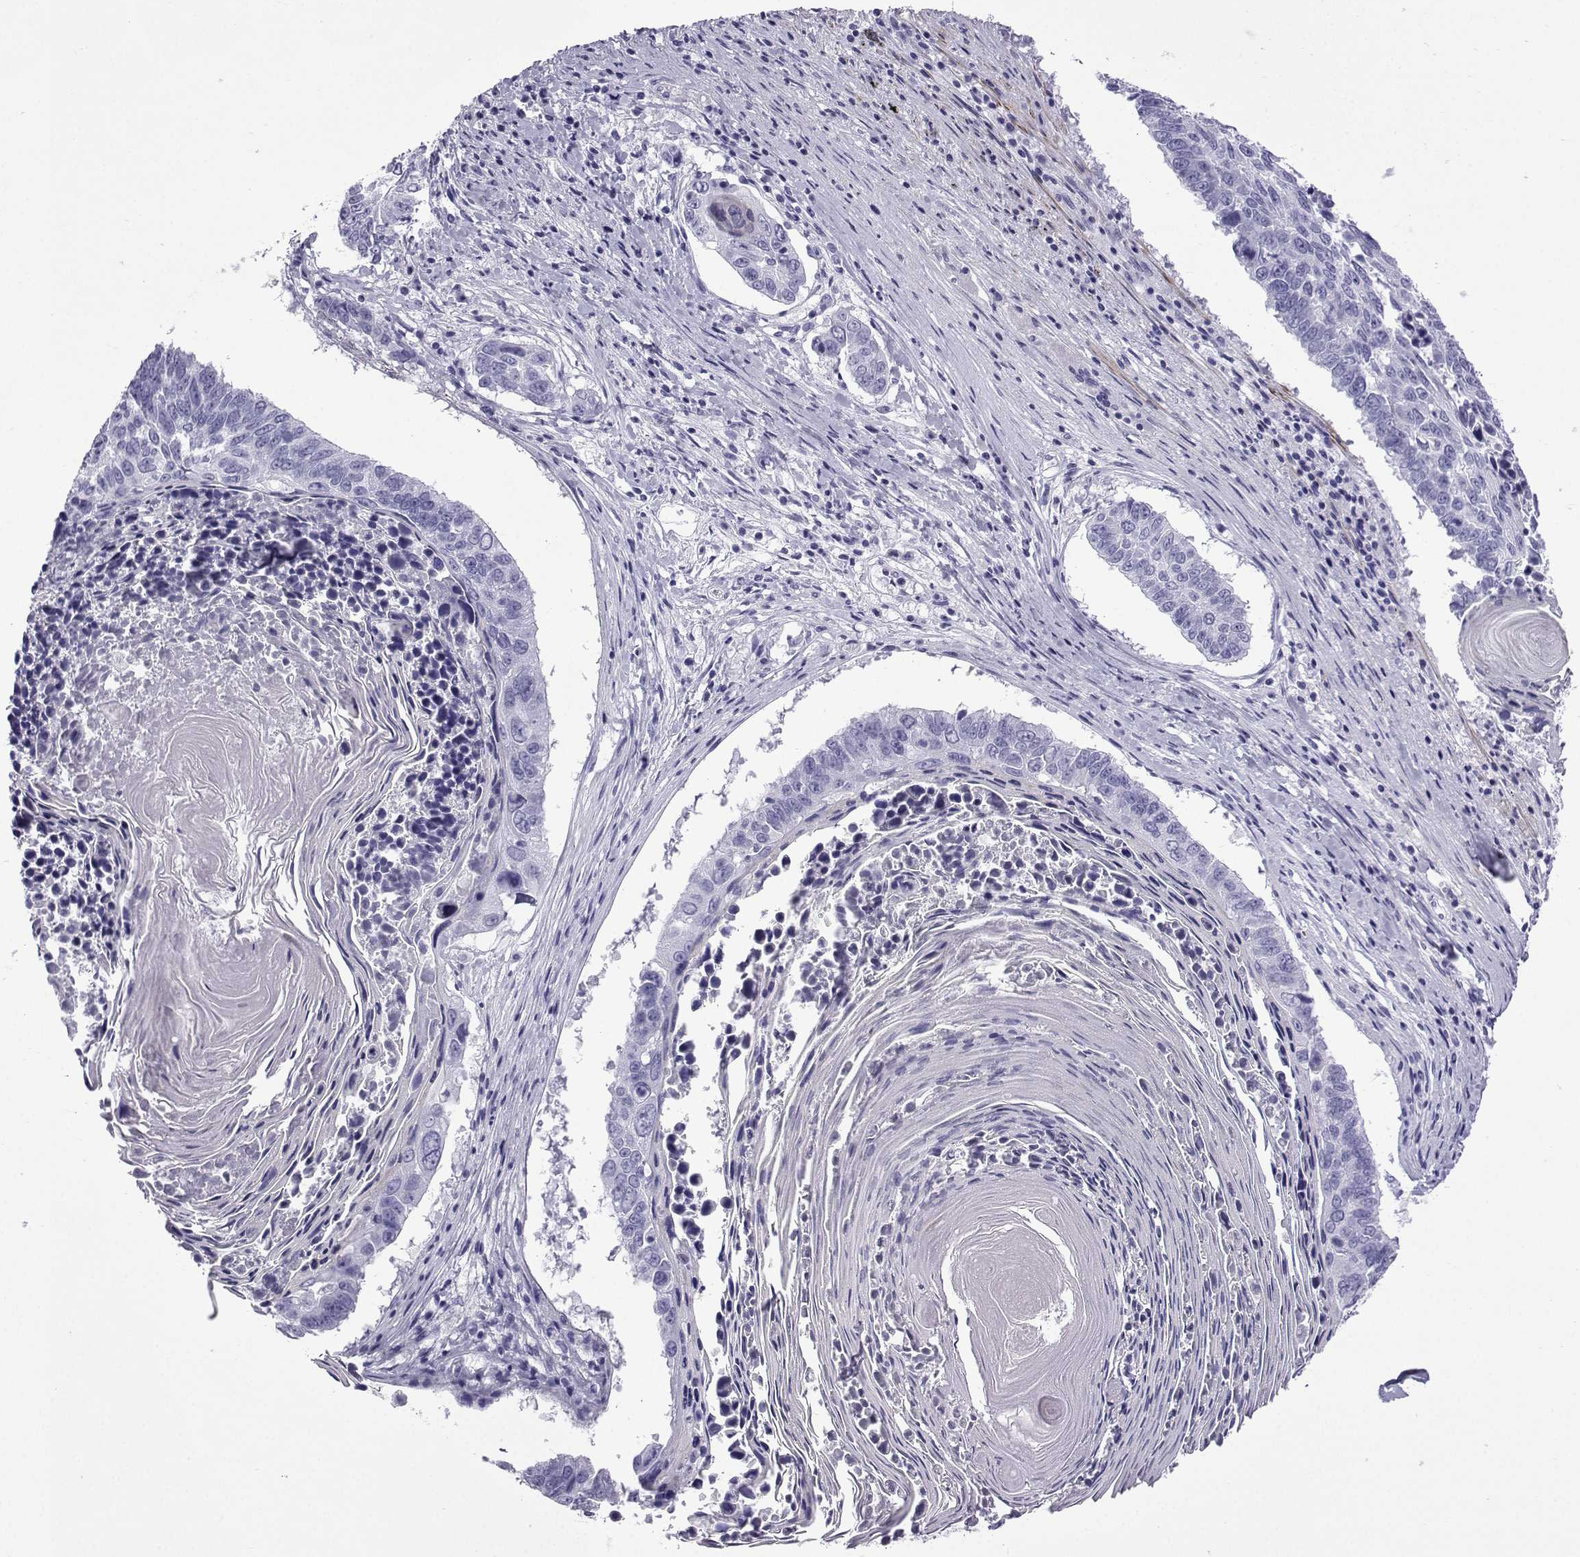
{"staining": {"intensity": "negative", "quantity": "none", "location": "none"}, "tissue": "lung cancer", "cell_type": "Tumor cells", "image_type": "cancer", "snomed": [{"axis": "morphology", "description": "Squamous cell carcinoma, NOS"}, {"axis": "topography", "description": "Lung"}], "caption": "A micrograph of human lung cancer is negative for staining in tumor cells.", "gene": "KCNF1", "patient": {"sex": "male", "age": 73}}